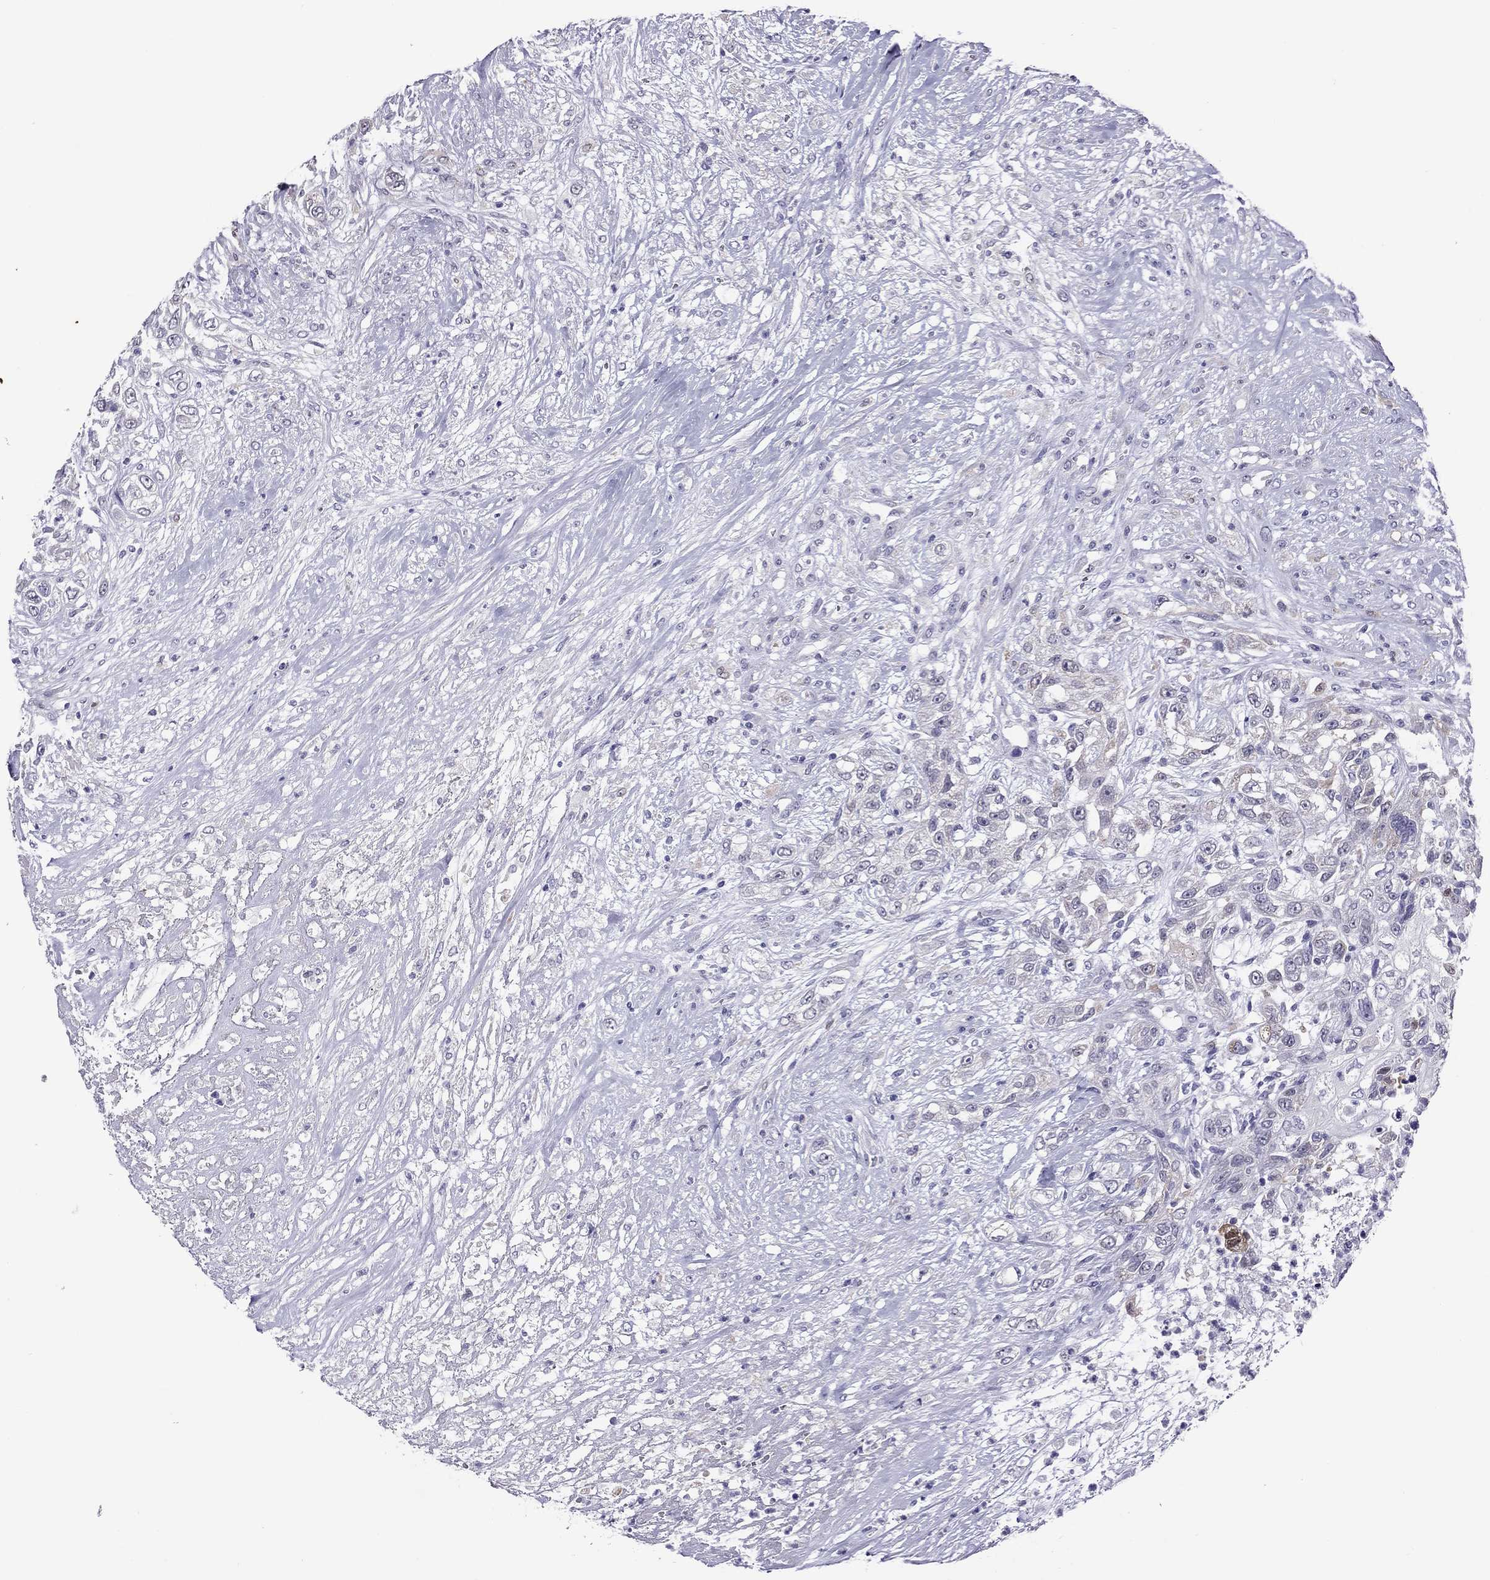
{"staining": {"intensity": "moderate", "quantity": "<25%", "location": "cytoplasmic/membranous"}, "tissue": "urothelial cancer", "cell_type": "Tumor cells", "image_type": "cancer", "snomed": [{"axis": "morphology", "description": "Urothelial carcinoma, High grade"}, {"axis": "topography", "description": "Urinary bladder"}], "caption": "Urothelial carcinoma (high-grade) stained with DAB IHC reveals low levels of moderate cytoplasmic/membranous positivity in about <25% of tumor cells.", "gene": "PPP1R3A", "patient": {"sex": "female", "age": 56}}